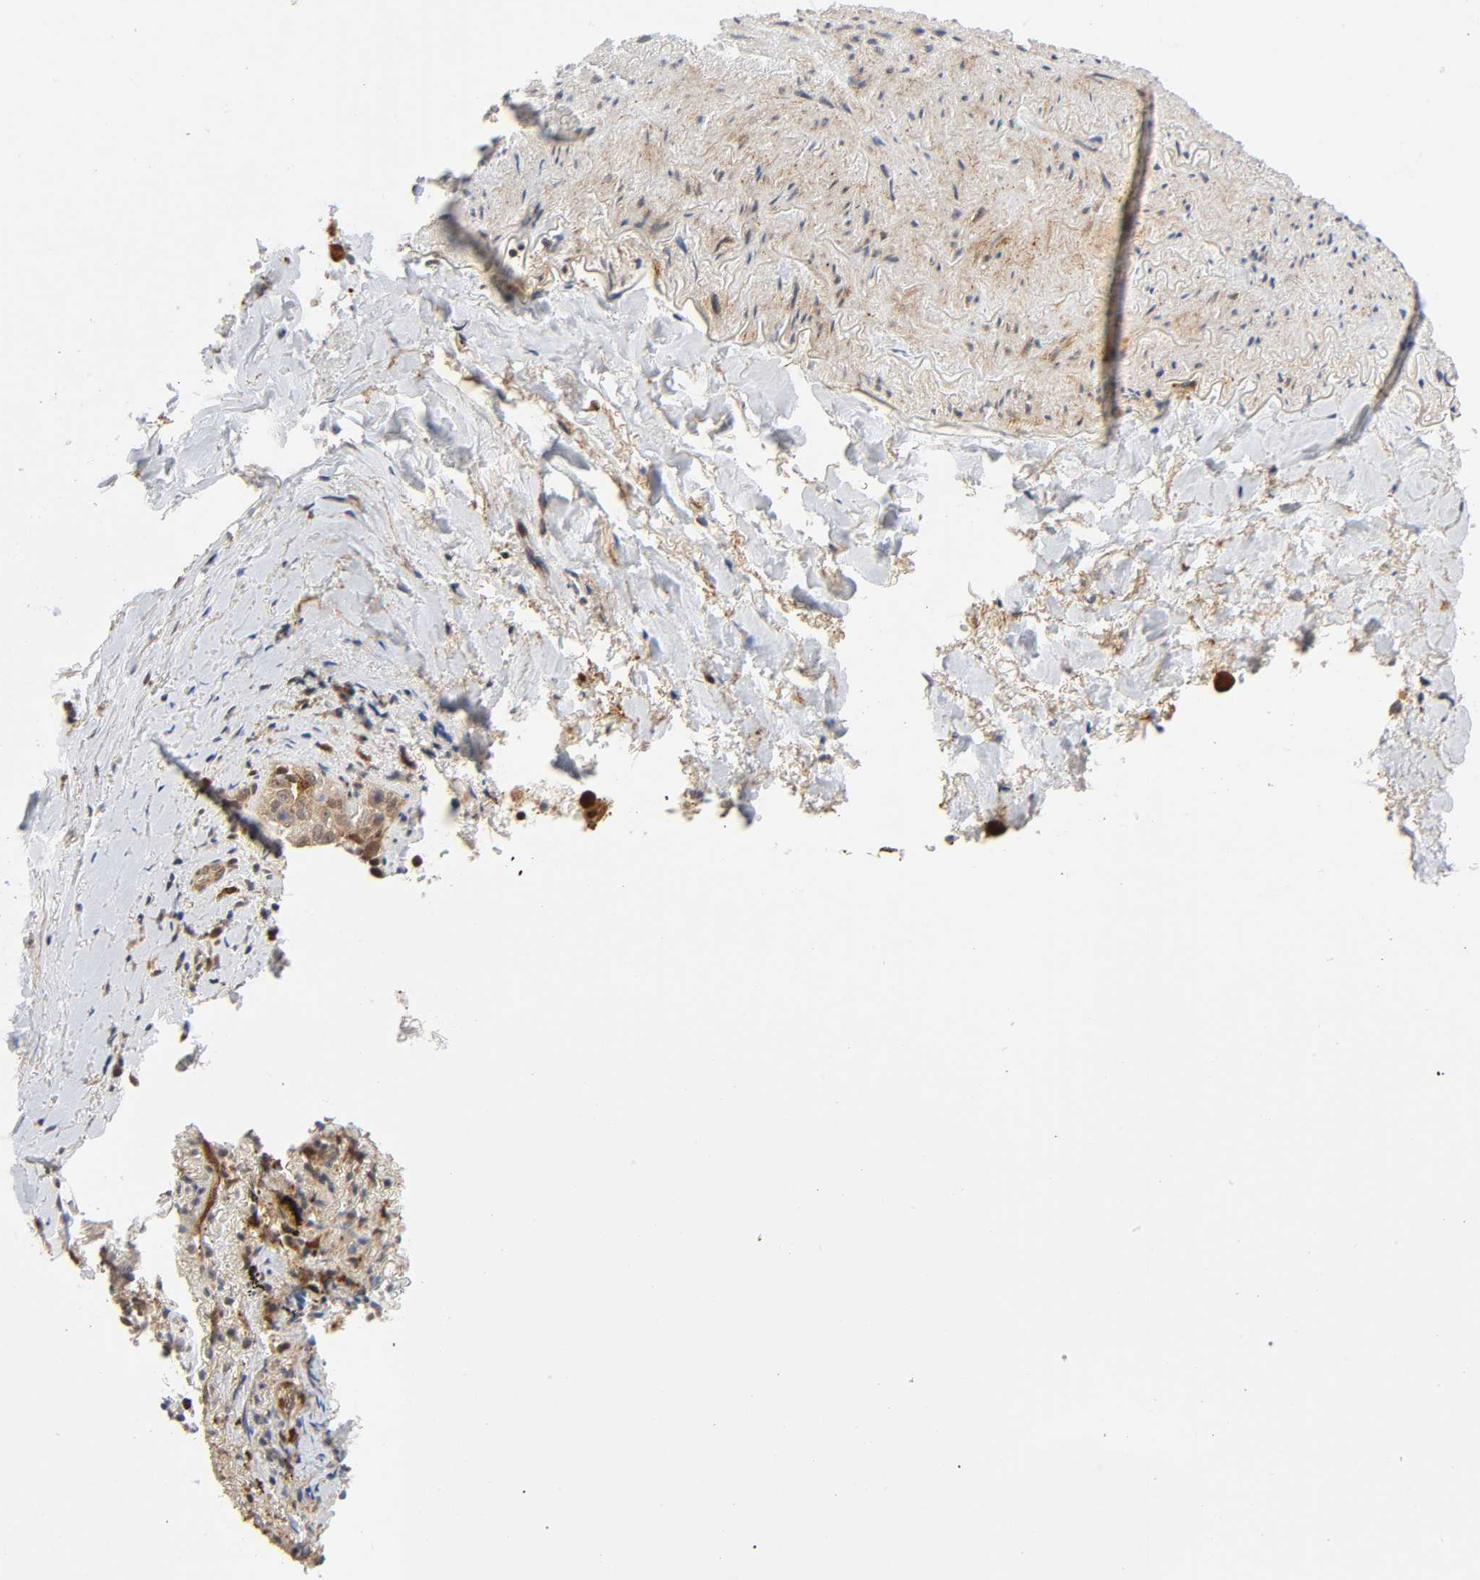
{"staining": {"intensity": "weak", "quantity": ">75%", "location": "cytoplasmic/membranous,nuclear"}, "tissue": "lung cancer", "cell_type": "Tumor cells", "image_type": "cancer", "snomed": [{"axis": "morphology", "description": "Squamous cell carcinoma, NOS"}, {"axis": "topography", "description": "Lung"}], "caption": "Lung squamous cell carcinoma stained for a protein (brown) shows weak cytoplasmic/membranous and nuclear positive staining in about >75% of tumor cells.", "gene": "CASP9", "patient": {"sex": "male", "age": 54}}